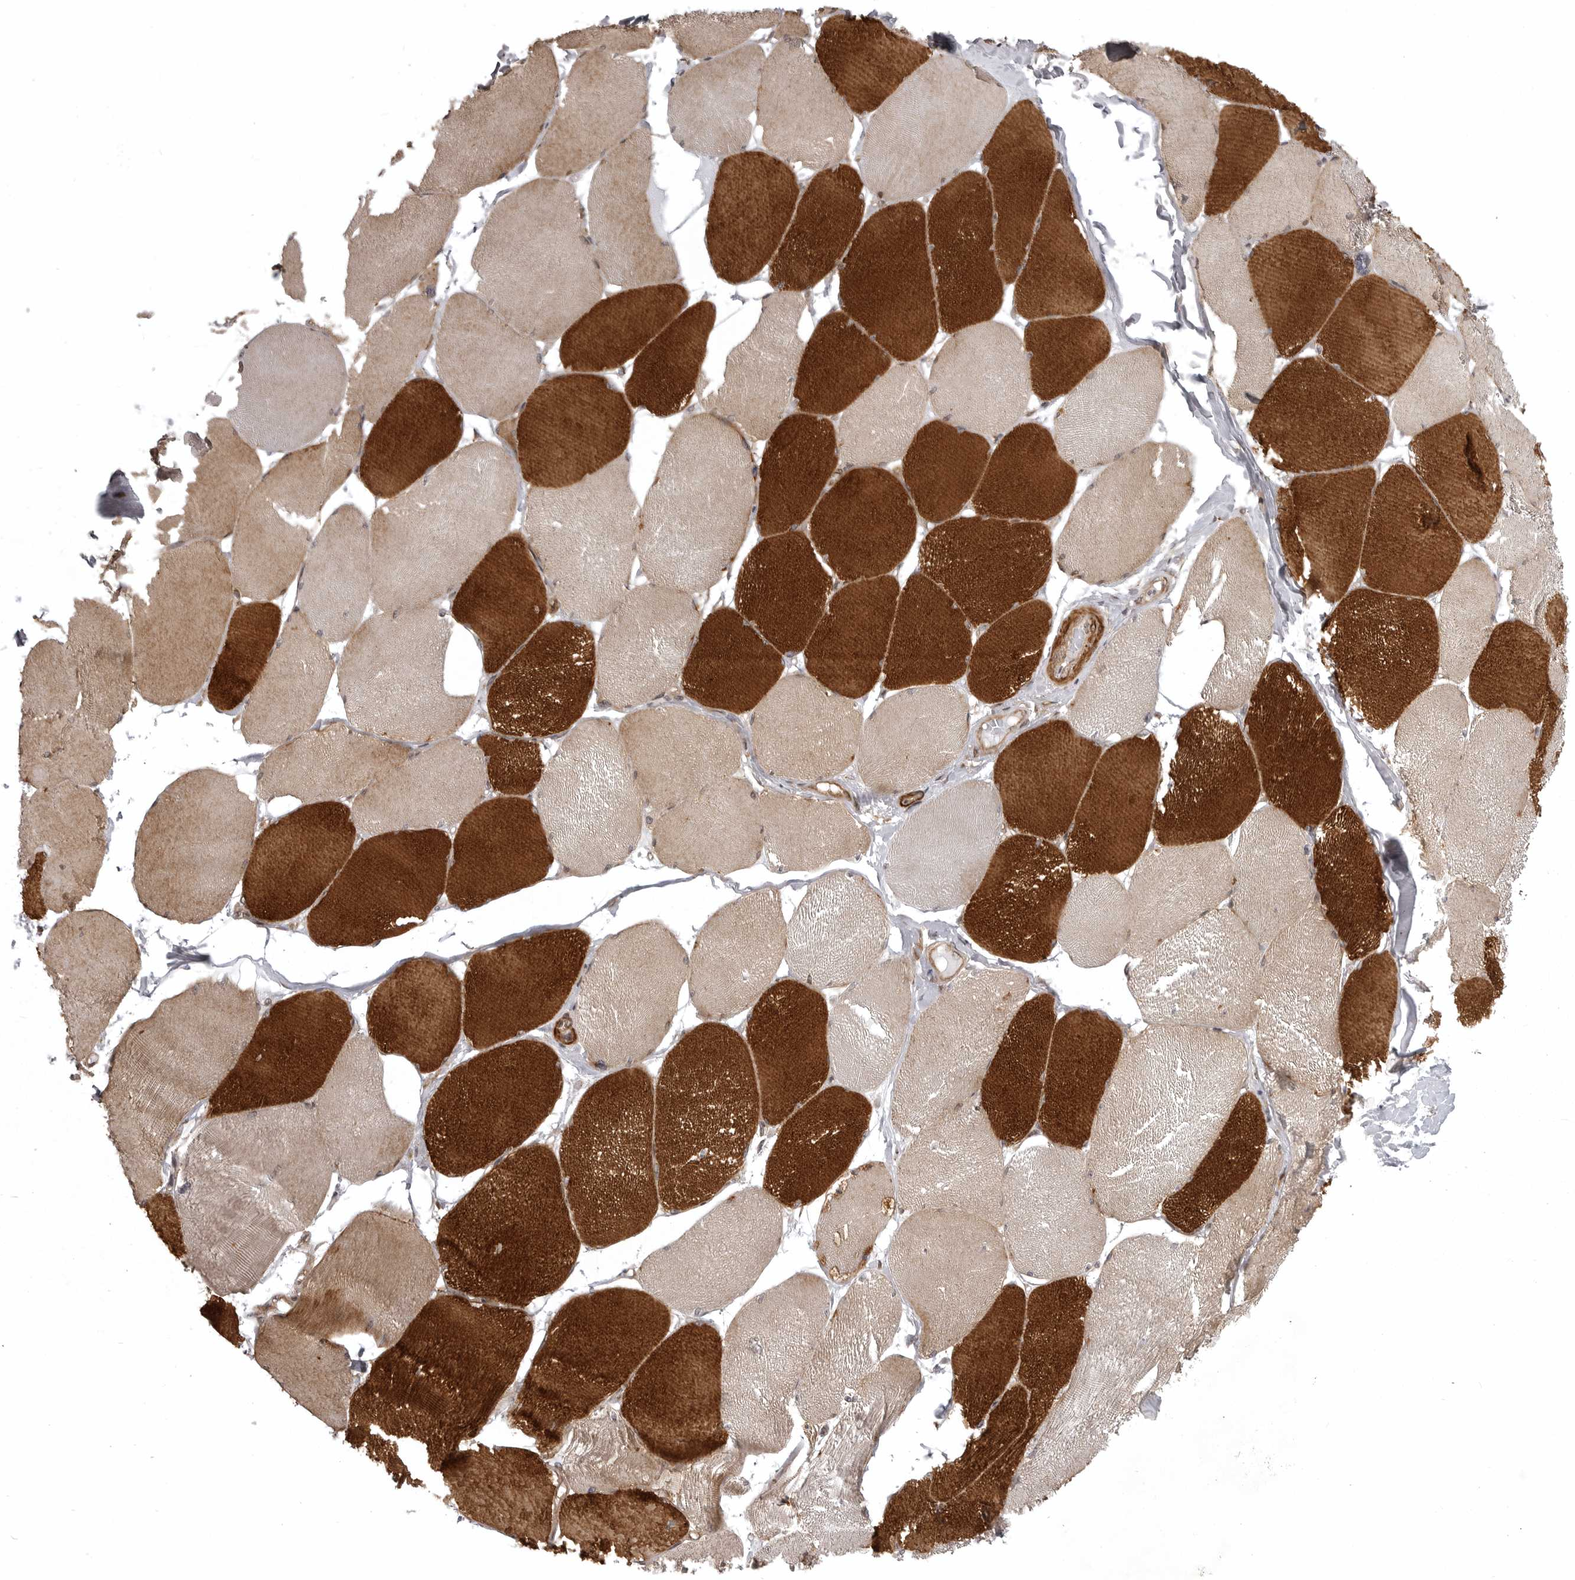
{"staining": {"intensity": "strong", "quantity": "25%-75%", "location": "cytoplasmic/membranous"}, "tissue": "skeletal muscle", "cell_type": "Myocytes", "image_type": "normal", "snomed": [{"axis": "morphology", "description": "Normal tissue, NOS"}, {"axis": "topography", "description": "Skin"}, {"axis": "topography", "description": "Skeletal muscle"}], "caption": "Immunohistochemical staining of benign human skeletal muscle exhibits high levels of strong cytoplasmic/membranous staining in about 25%-75% of myocytes.", "gene": "SNX16", "patient": {"sex": "male", "age": 83}}